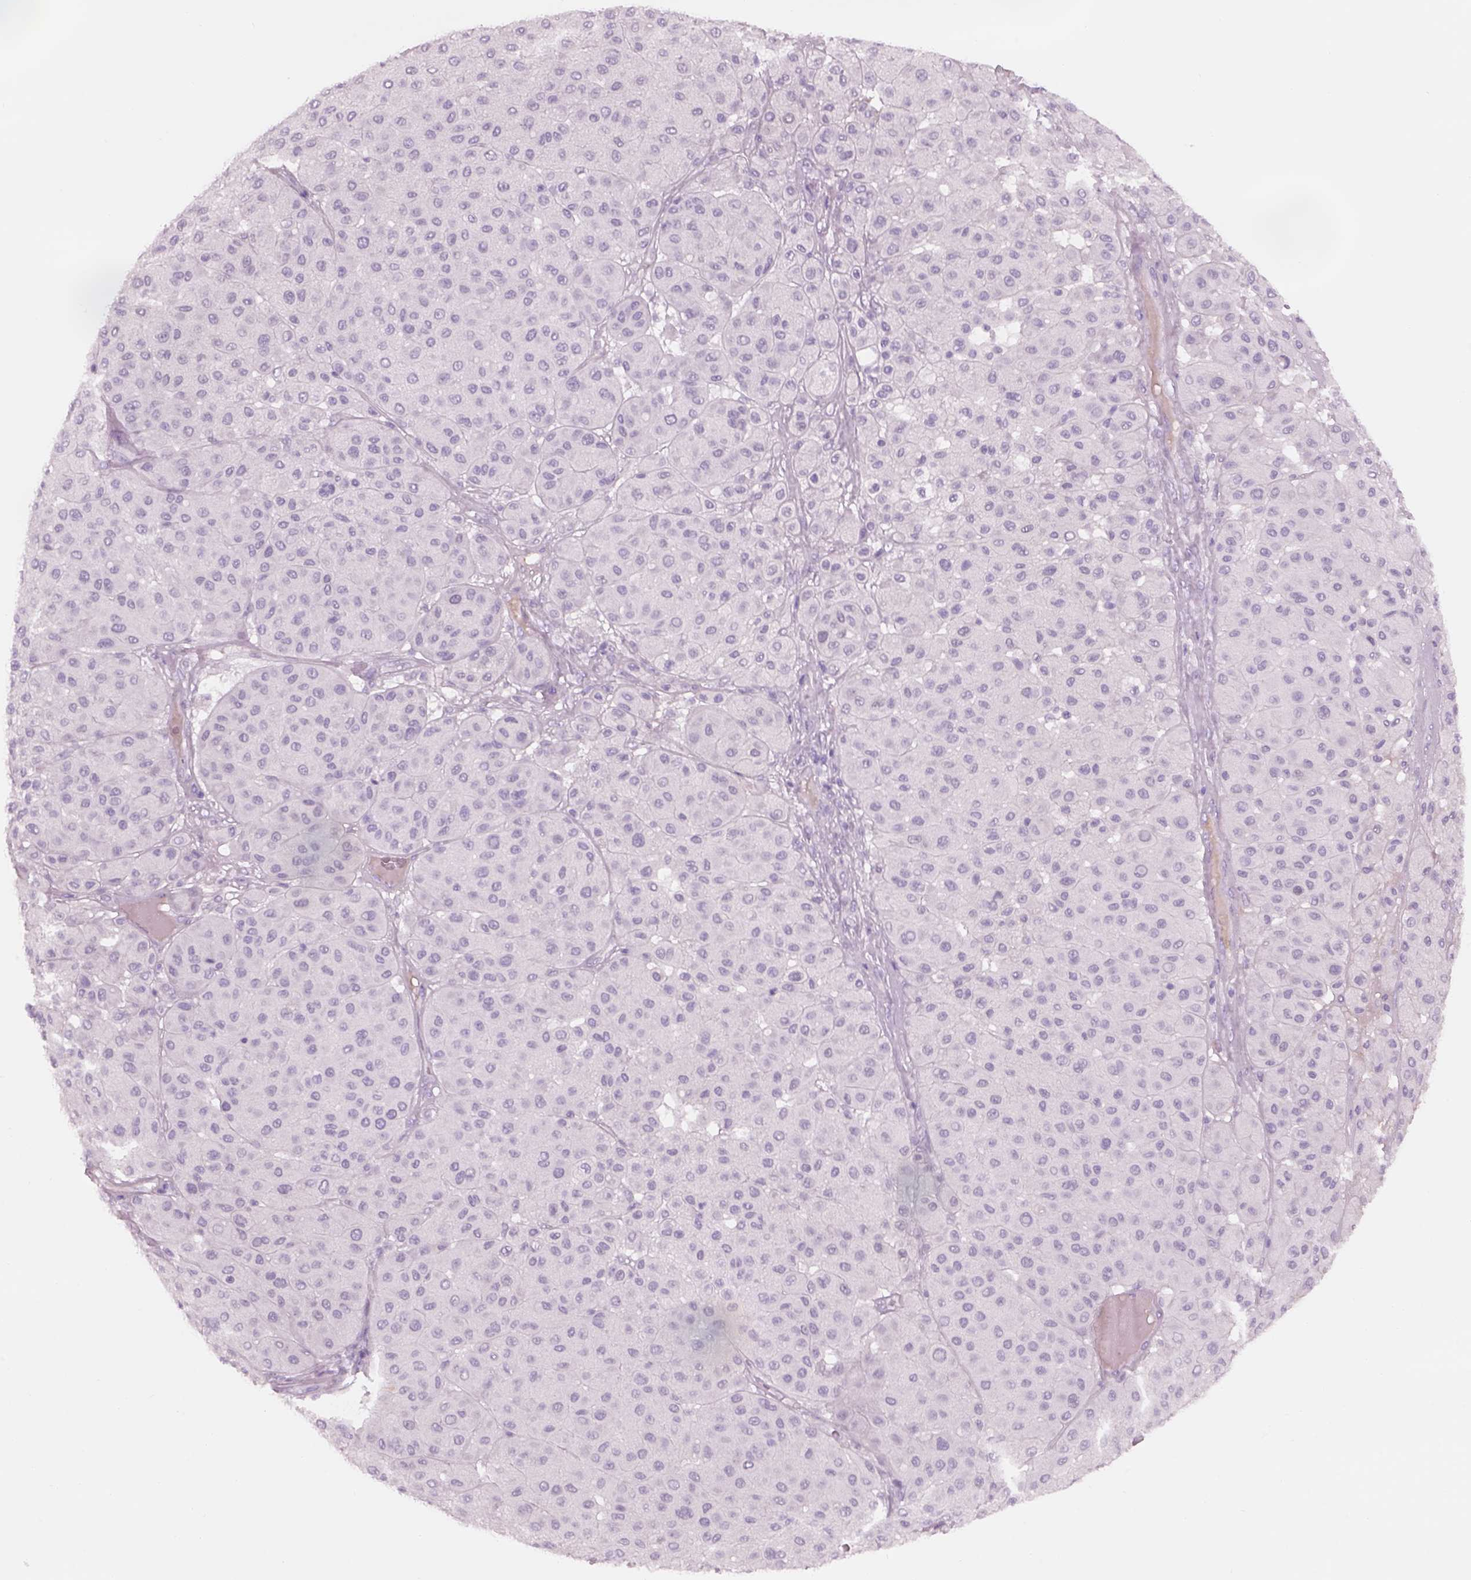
{"staining": {"intensity": "negative", "quantity": "none", "location": "none"}, "tissue": "melanoma", "cell_type": "Tumor cells", "image_type": "cancer", "snomed": [{"axis": "morphology", "description": "Malignant melanoma, Metastatic site"}, {"axis": "topography", "description": "Smooth muscle"}], "caption": "This is an immunohistochemistry photomicrograph of melanoma. There is no expression in tumor cells.", "gene": "GAS2L2", "patient": {"sex": "male", "age": 41}}